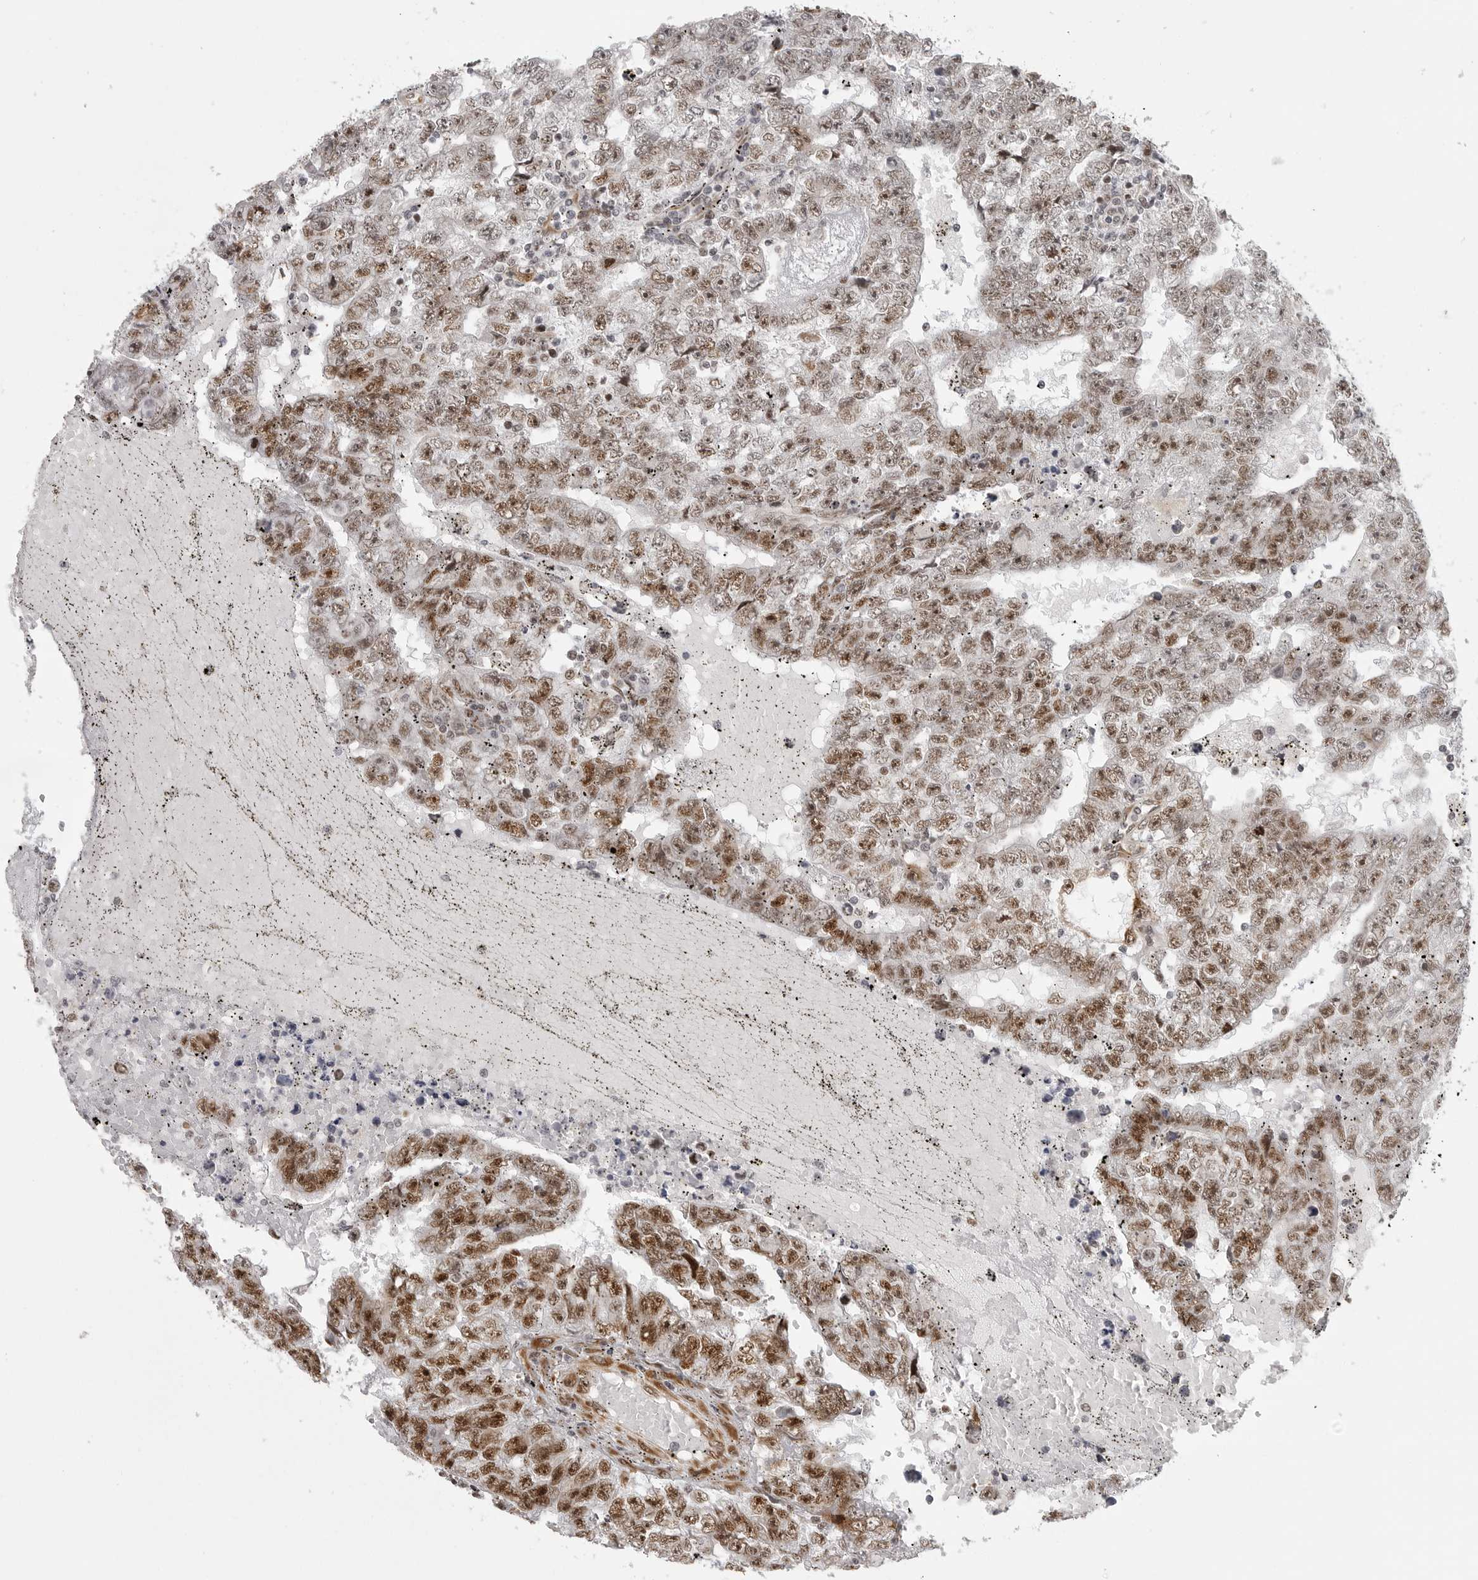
{"staining": {"intensity": "moderate", "quantity": ">75%", "location": "nuclear"}, "tissue": "testis cancer", "cell_type": "Tumor cells", "image_type": "cancer", "snomed": [{"axis": "morphology", "description": "Carcinoma, Embryonal, NOS"}, {"axis": "topography", "description": "Testis"}], "caption": "An image of testis cancer (embryonal carcinoma) stained for a protein demonstrates moderate nuclear brown staining in tumor cells.", "gene": "PRDM10", "patient": {"sex": "male", "age": 25}}